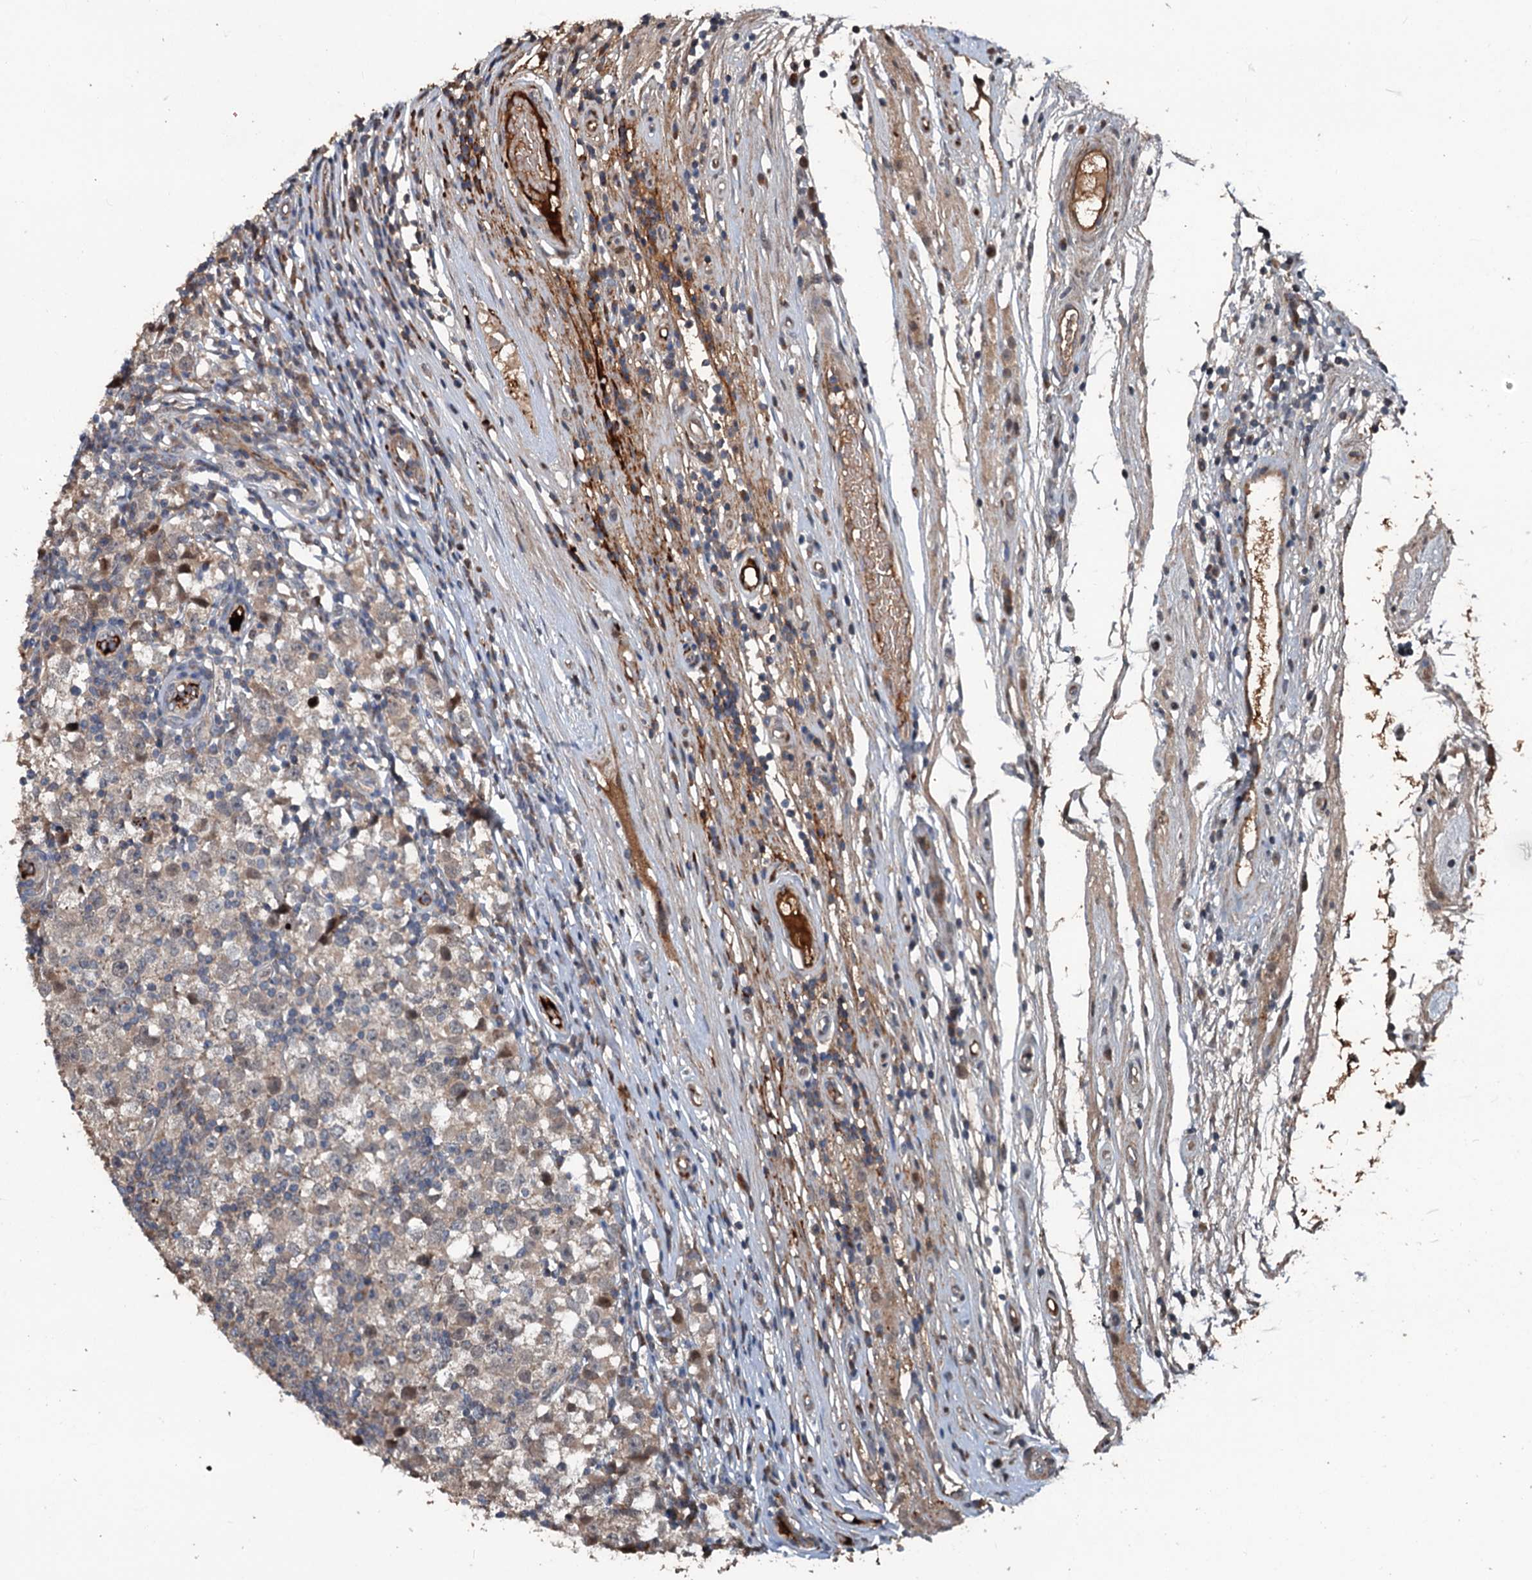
{"staining": {"intensity": "weak", "quantity": "25%-75%", "location": "cytoplasmic/membranous,nuclear"}, "tissue": "testis cancer", "cell_type": "Tumor cells", "image_type": "cancer", "snomed": [{"axis": "morphology", "description": "Seminoma, NOS"}, {"axis": "topography", "description": "Testis"}], "caption": "A low amount of weak cytoplasmic/membranous and nuclear staining is identified in approximately 25%-75% of tumor cells in testis cancer tissue.", "gene": "TEDC1", "patient": {"sex": "male", "age": 65}}